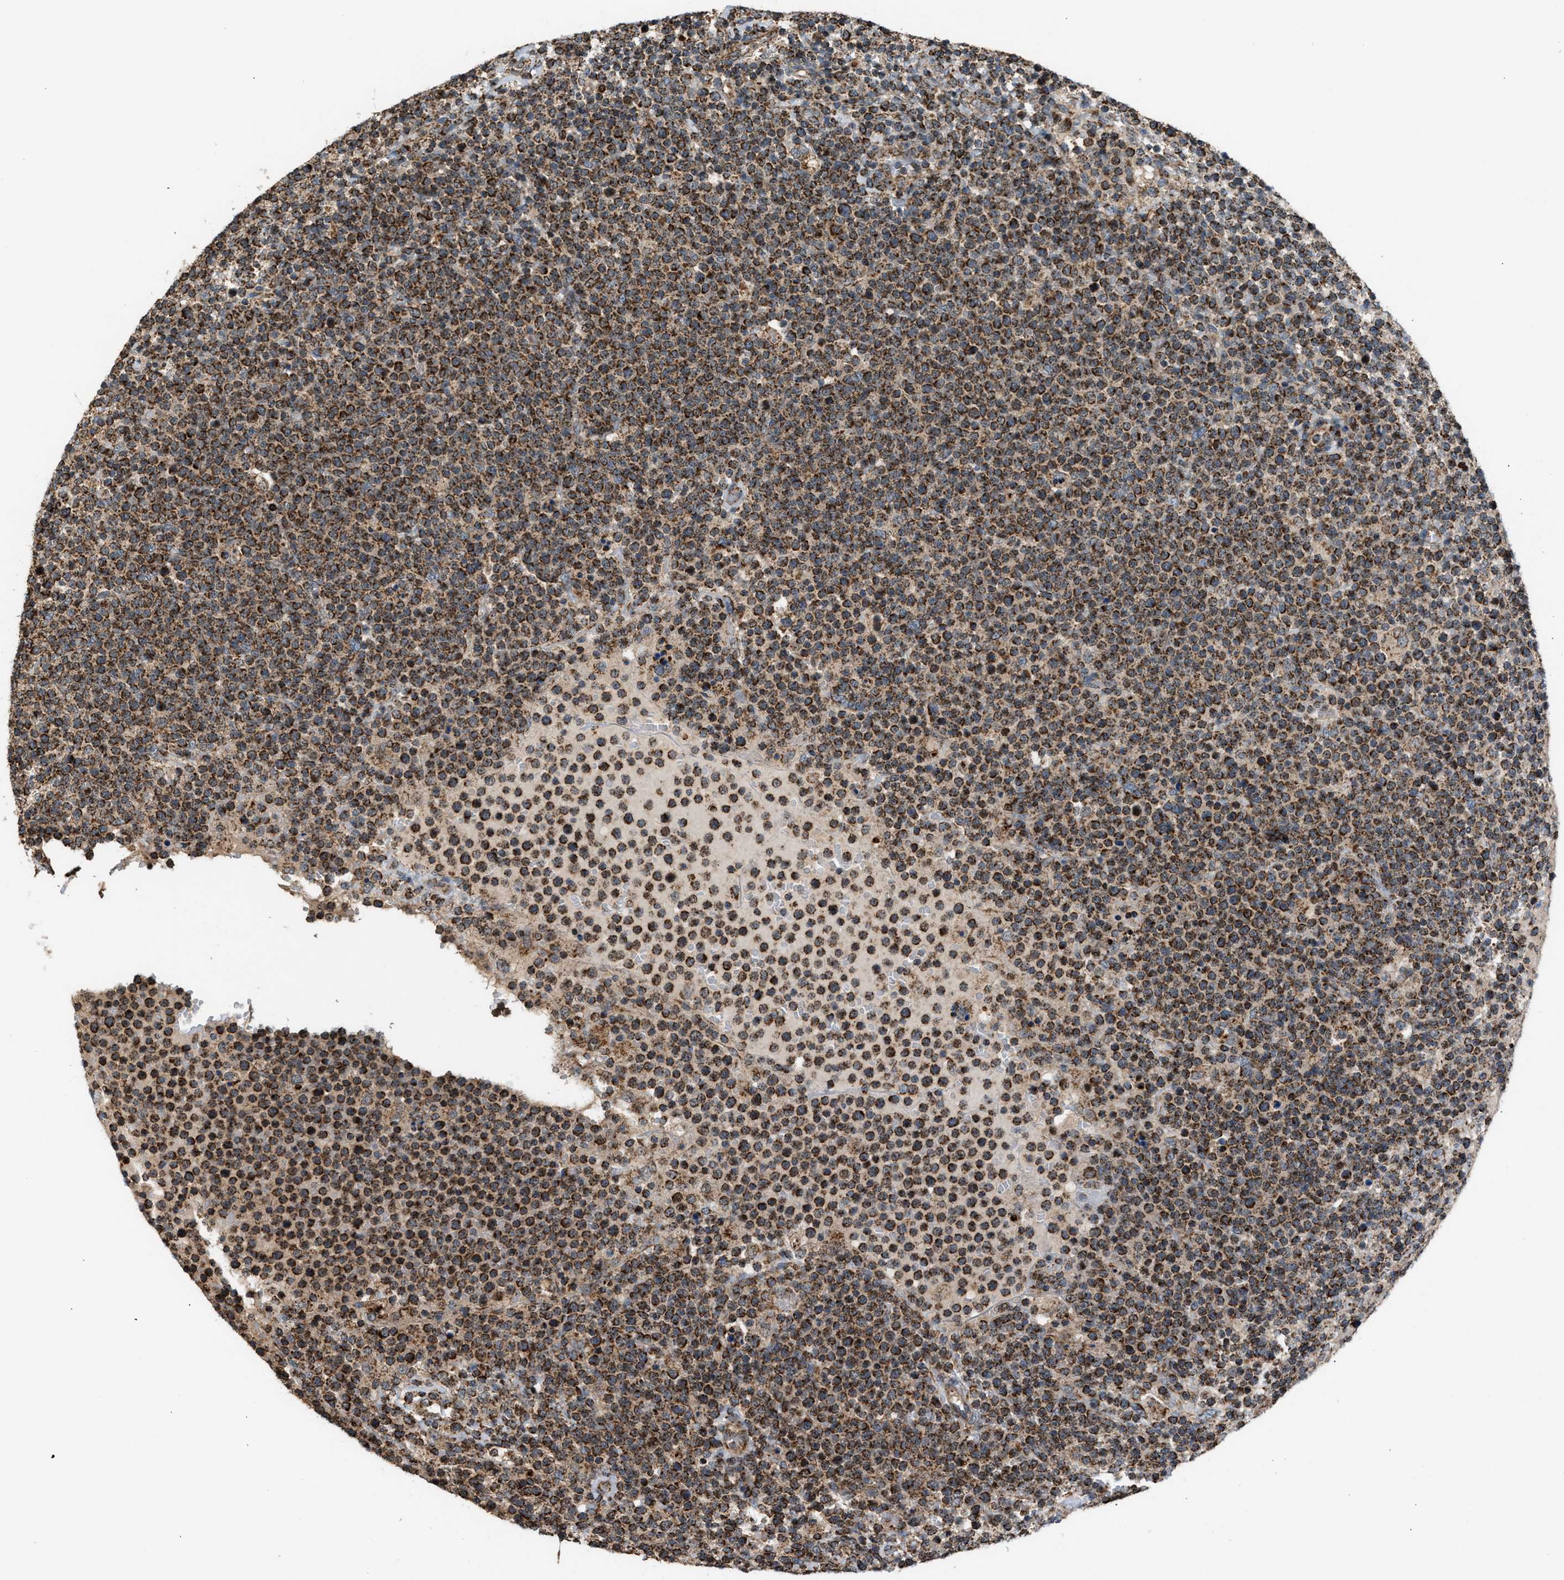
{"staining": {"intensity": "strong", "quantity": ">75%", "location": "cytoplasmic/membranous"}, "tissue": "lymphoma", "cell_type": "Tumor cells", "image_type": "cancer", "snomed": [{"axis": "morphology", "description": "Malignant lymphoma, non-Hodgkin's type, High grade"}, {"axis": "topography", "description": "Lymph node"}], "caption": "High-power microscopy captured an IHC photomicrograph of lymphoma, revealing strong cytoplasmic/membranous expression in about >75% of tumor cells. The staining was performed using DAB (3,3'-diaminobenzidine), with brown indicating positive protein expression. Nuclei are stained blue with hematoxylin.", "gene": "SGSM2", "patient": {"sex": "male", "age": 61}}